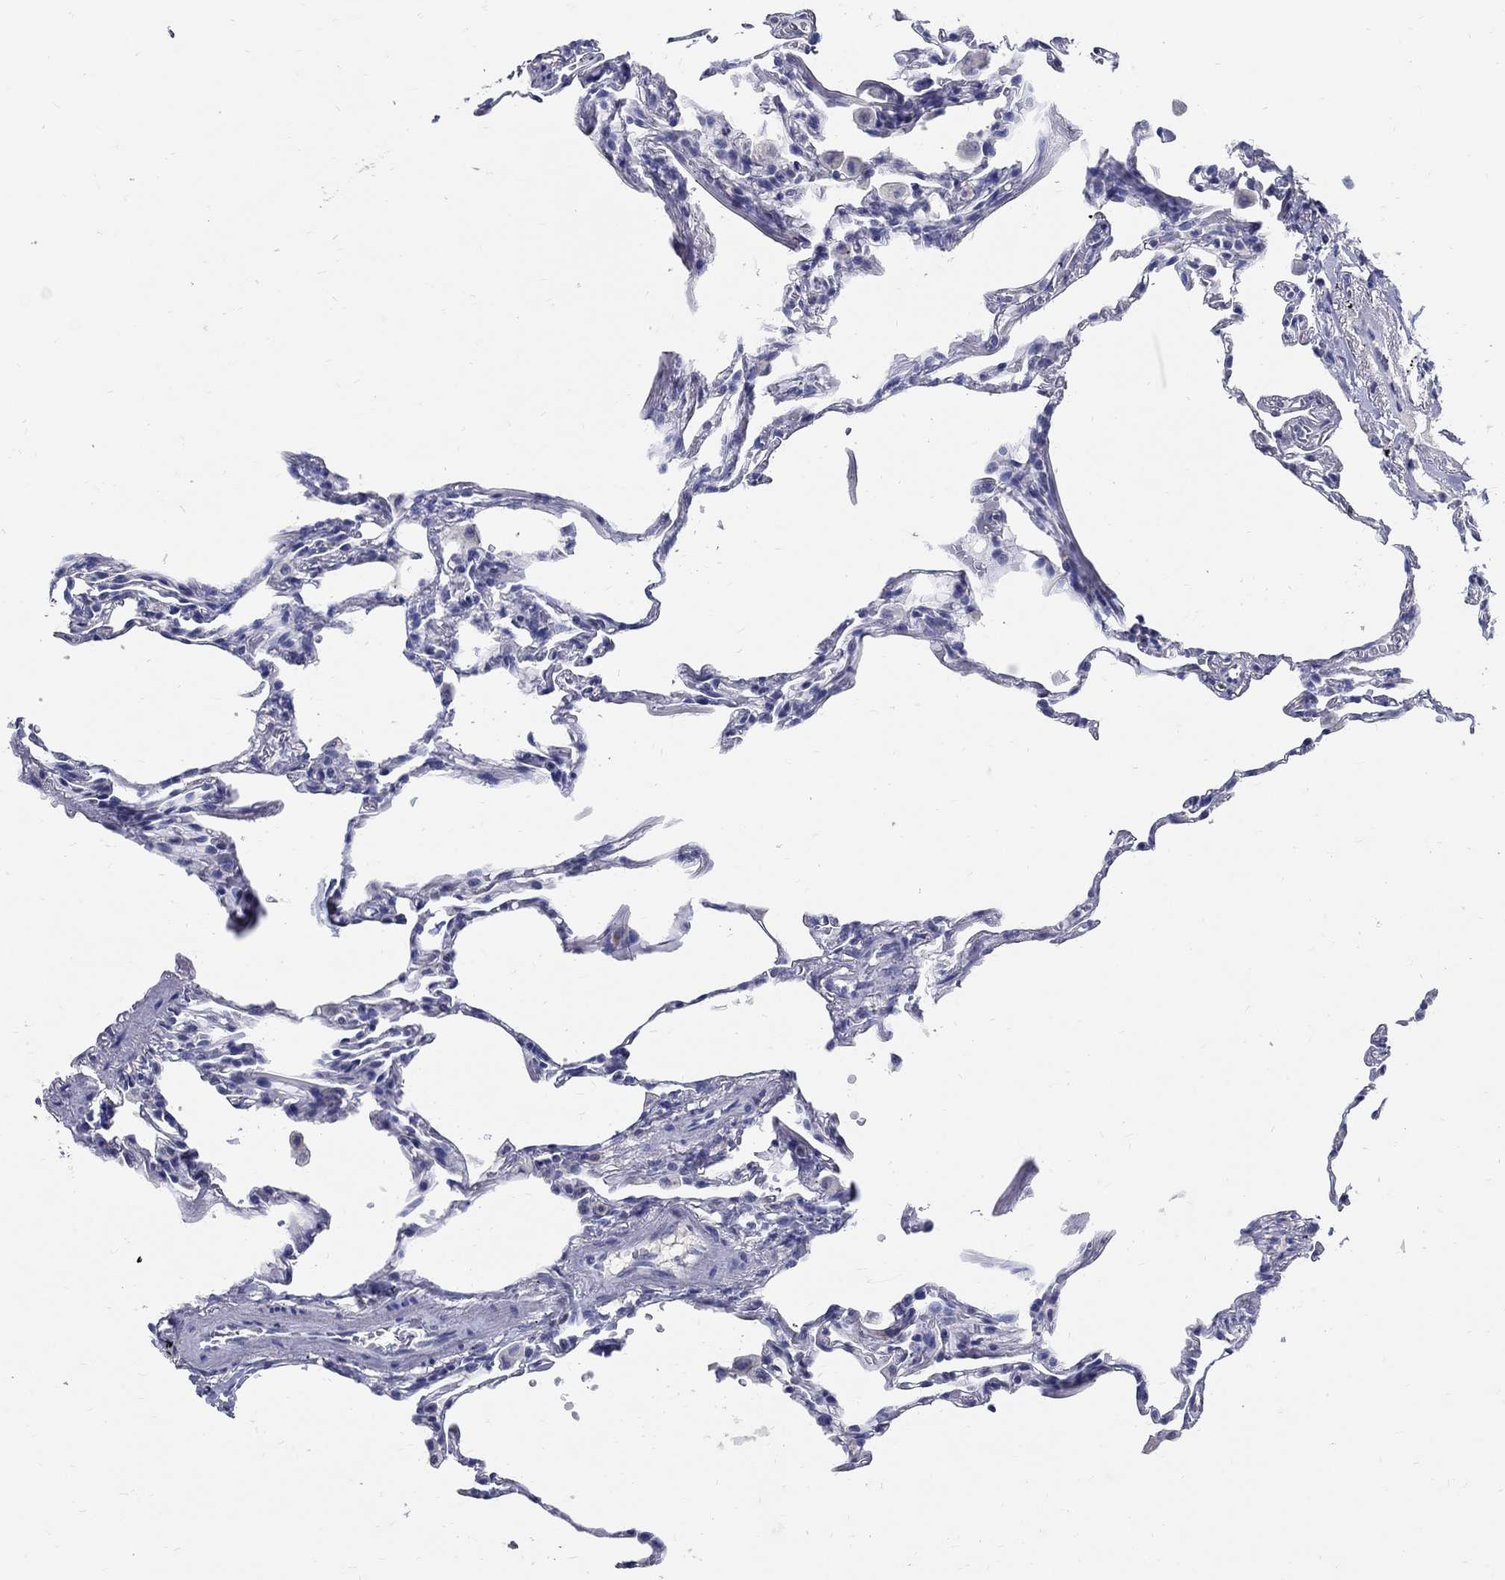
{"staining": {"intensity": "negative", "quantity": "none", "location": "none"}, "tissue": "lung", "cell_type": "Alveolar cells", "image_type": "normal", "snomed": [{"axis": "morphology", "description": "Normal tissue, NOS"}, {"axis": "topography", "description": "Lung"}], "caption": "An immunohistochemistry (IHC) histopathology image of normal lung is shown. There is no staining in alveolar cells of lung.", "gene": "SOX2", "patient": {"sex": "female", "age": 57}}